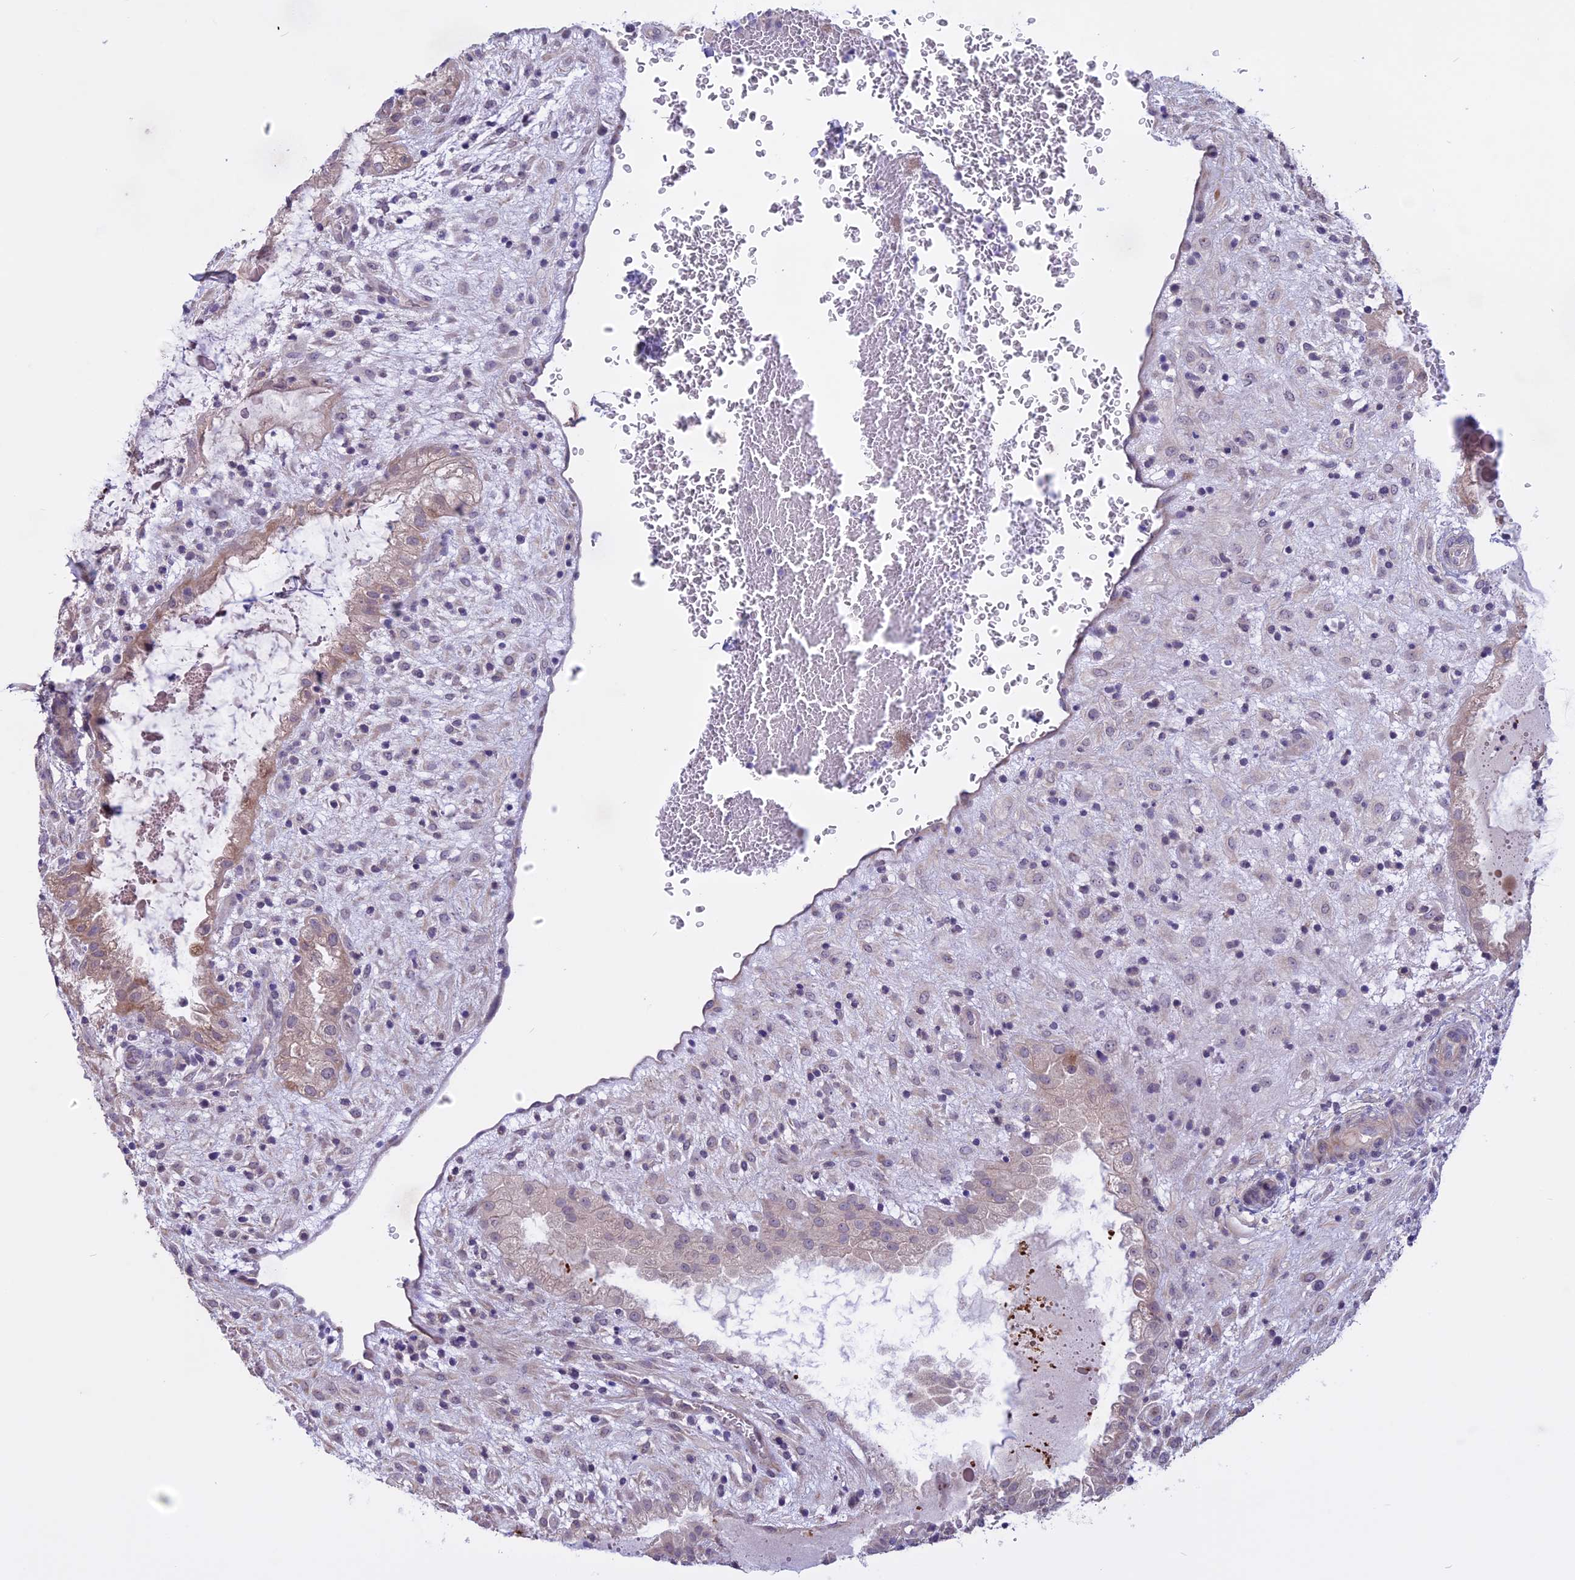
{"staining": {"intensity": "weak", "quantity": "<25%", "location": "cytoplasmic/membranous"}, "tissue": "placenta", "cell_type": "Decidual cells", "image_type": "normal", "snomed": [{"axis": "morphology", "description": "Normal tissue, NOS"}, {"axis": "topography", "description": "Placenta"}], "caption": "The image exhibits no significant positivity in decidual cells of placenta.", "gene": "SPHKAP", "patient": {"sex": "female", "age": 35}}